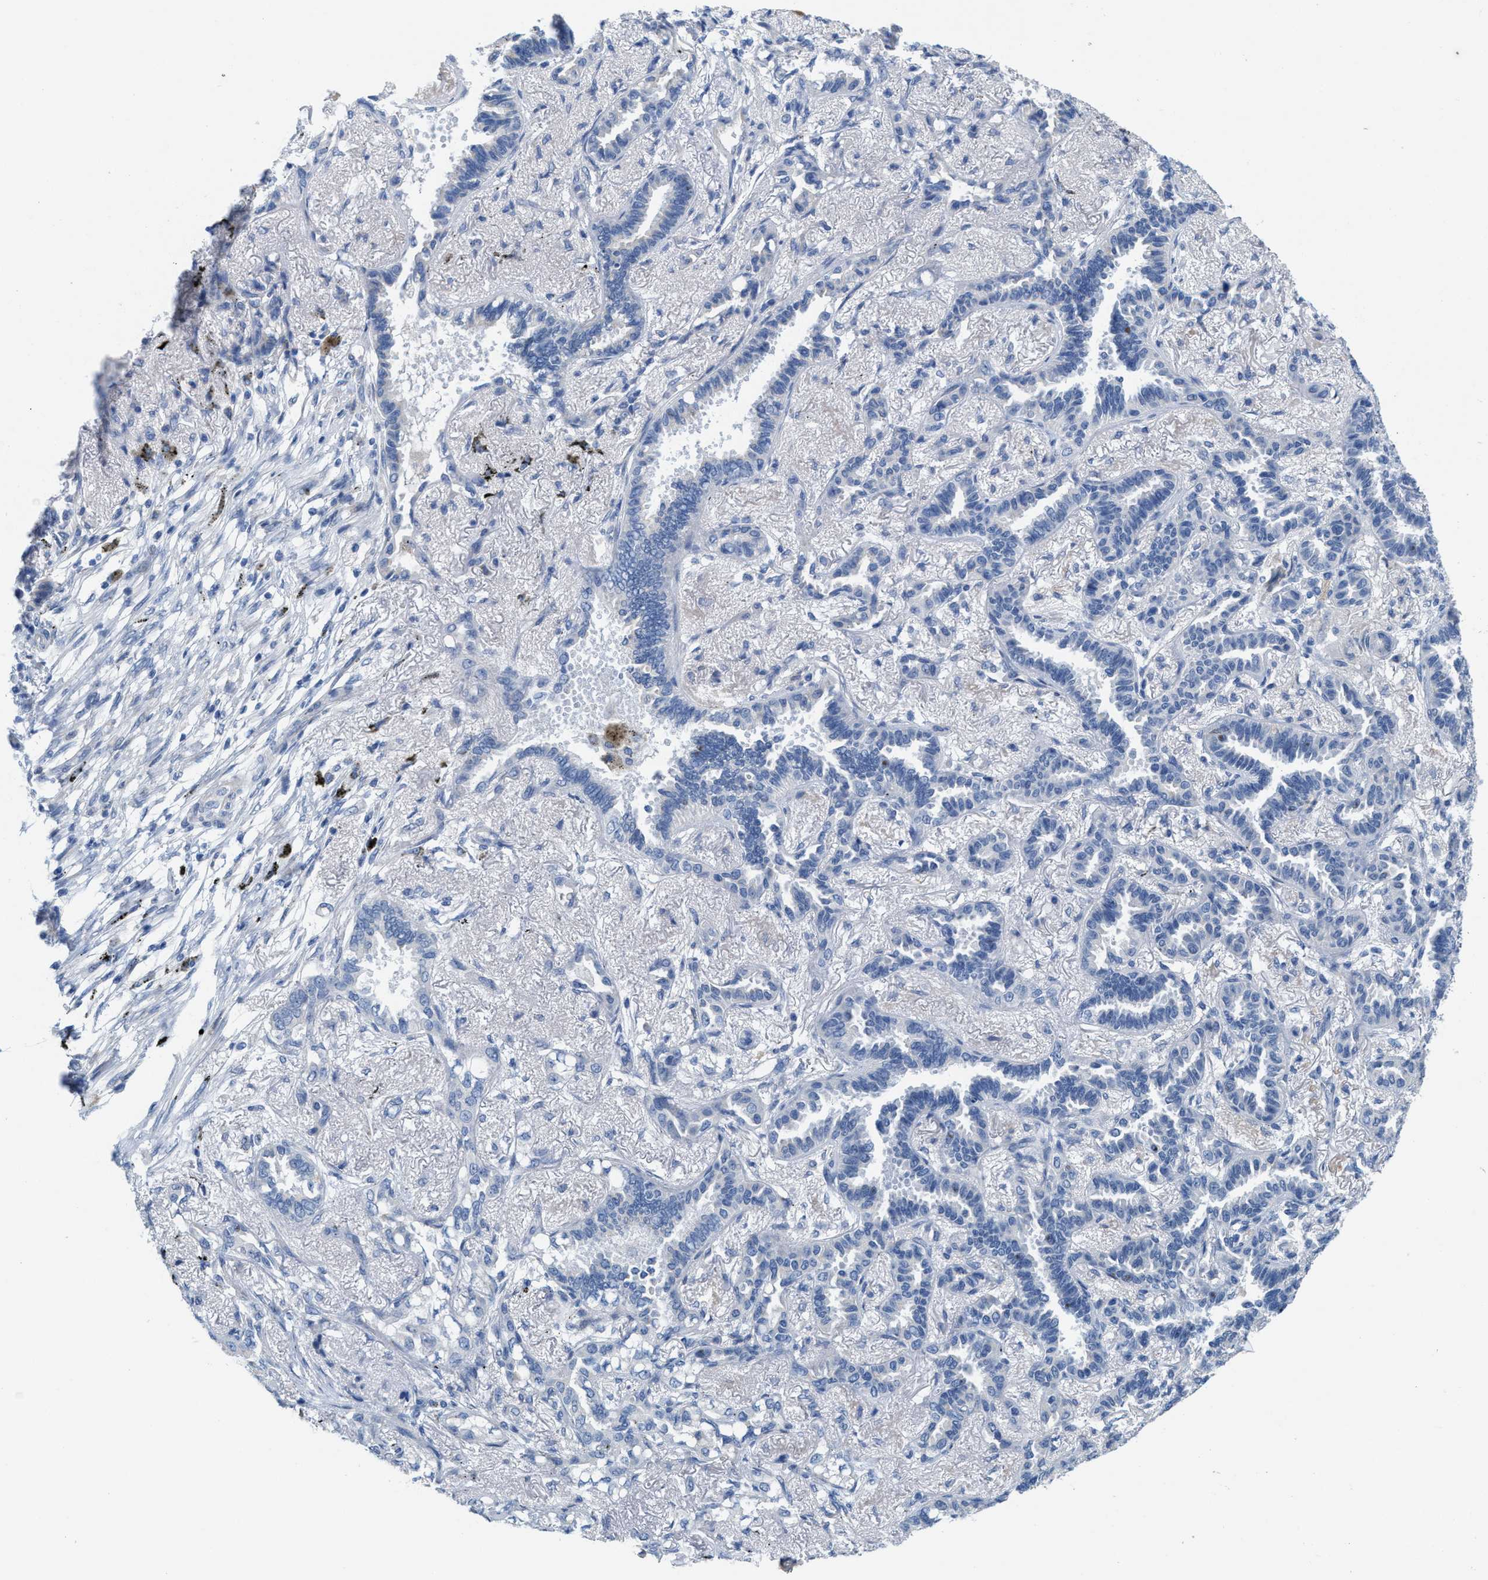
{"staining": {"intensity": "negative", "quantity": "none", "location": "none"}, "tissue": "lung cancer", "cell_type": "Tumor cells", "image_type": "cancer", "snomed": [{"axis": "morphology", "description": "Adenocarcinoma, NOS"}, {"axis": "topography", "description": "Lung"}], "caption": "Immunohistochemistry micrograph of adenocarcinoma (lung) stained for a protein (brown), which exhibits no expression in tumor cells.", "gene": "CPA2", "patient": {"sex": "male", "age": 59}}